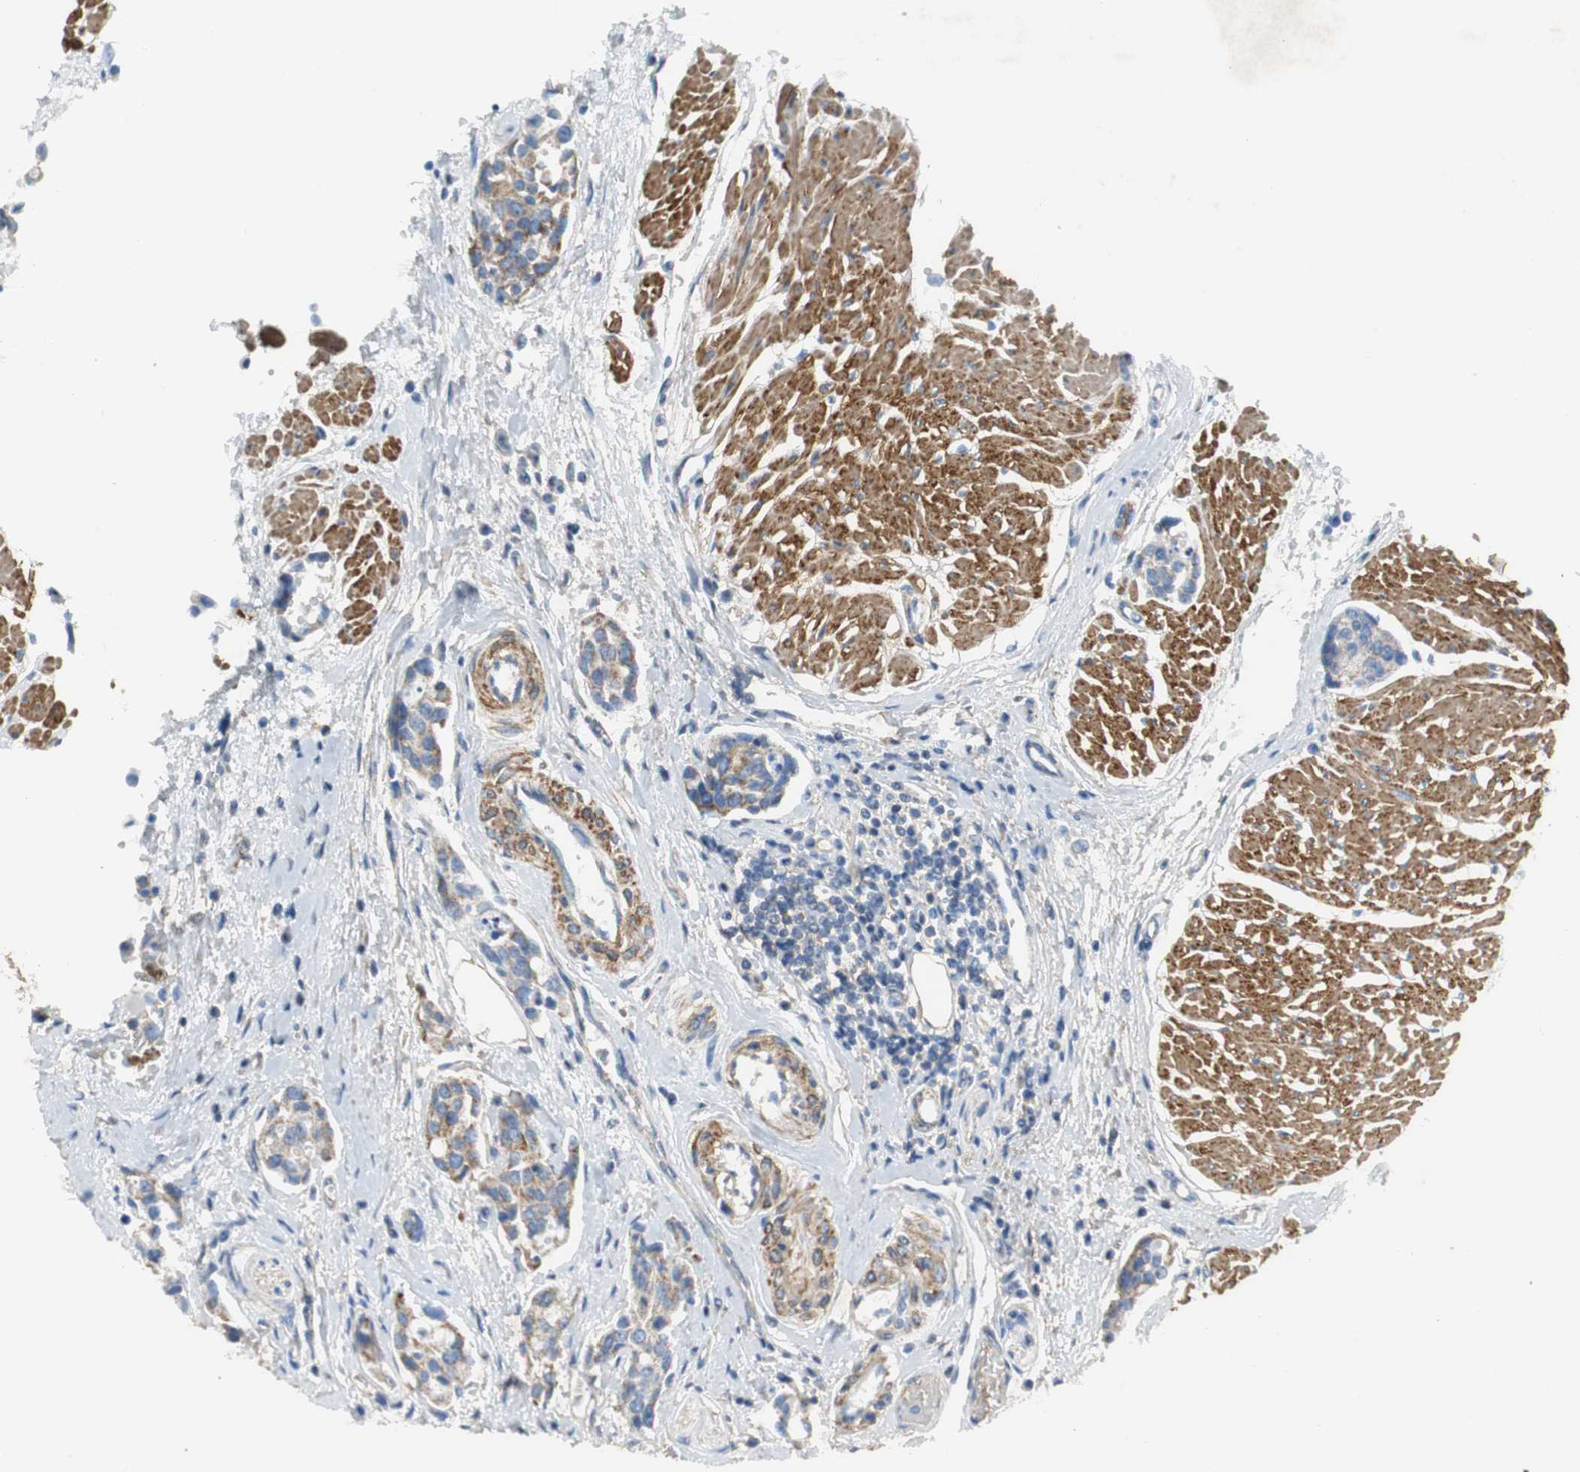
{"staining": {"intensity": "weak", "quantity": "25%-75%", "location": "cytoplasmic/membranous"}, "tissue": "urothelial cancer", "cell_type": "Tumor cells", "image_type": "cancer", "snomed": [{"axis": "morphology", "description": "Urothelial carcinoma, High grade"}, {"axis": "topography", "description": "Urinary bladder"}], "caption": "Urothelial cancer stained for a protein displays weak cytoplasmic/membranous positivity in tumor cells.", "gene": "NNT", "patient": {"sex": "male", "age": 78}}